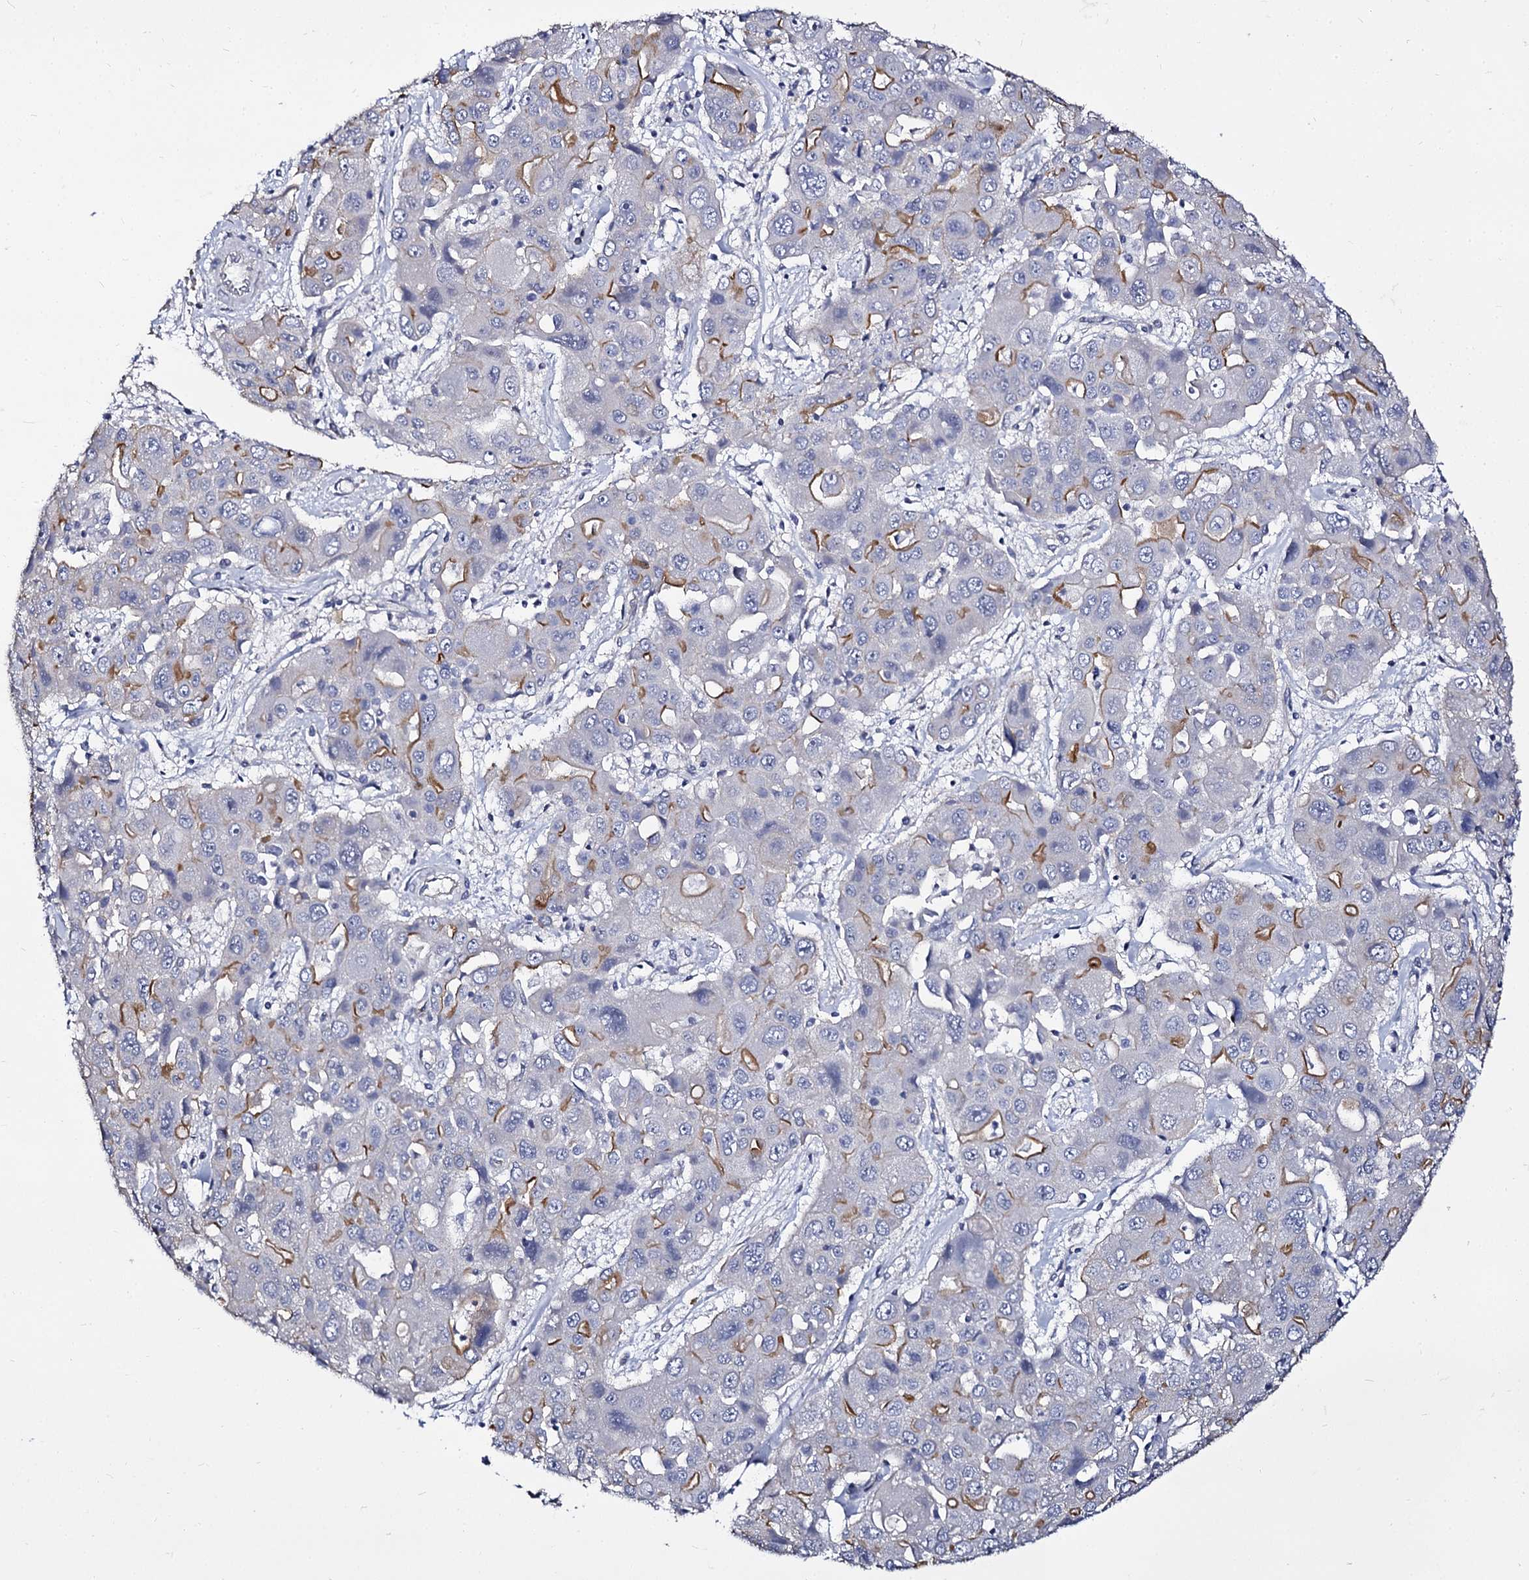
{"staining": {"intensity": "moderate", "quantity": "<25%", "location": "cytoplasmic/membranous"}, "tissue": "liver cancer", "cell_type": "Tumor cells", "image_type": "cancer", "snomed": [{"axis": "morphology", "description": "Cholangiocarcinoma"}, {"axis": "topography", "description": "Liver"}], "caption": "A brown stain labels moderate cytoplasmic/membranous staining of a protein in human liver cancer tumor cells.", "gene": "CBFB", "patient": {"sex": "male", "age": 67}}